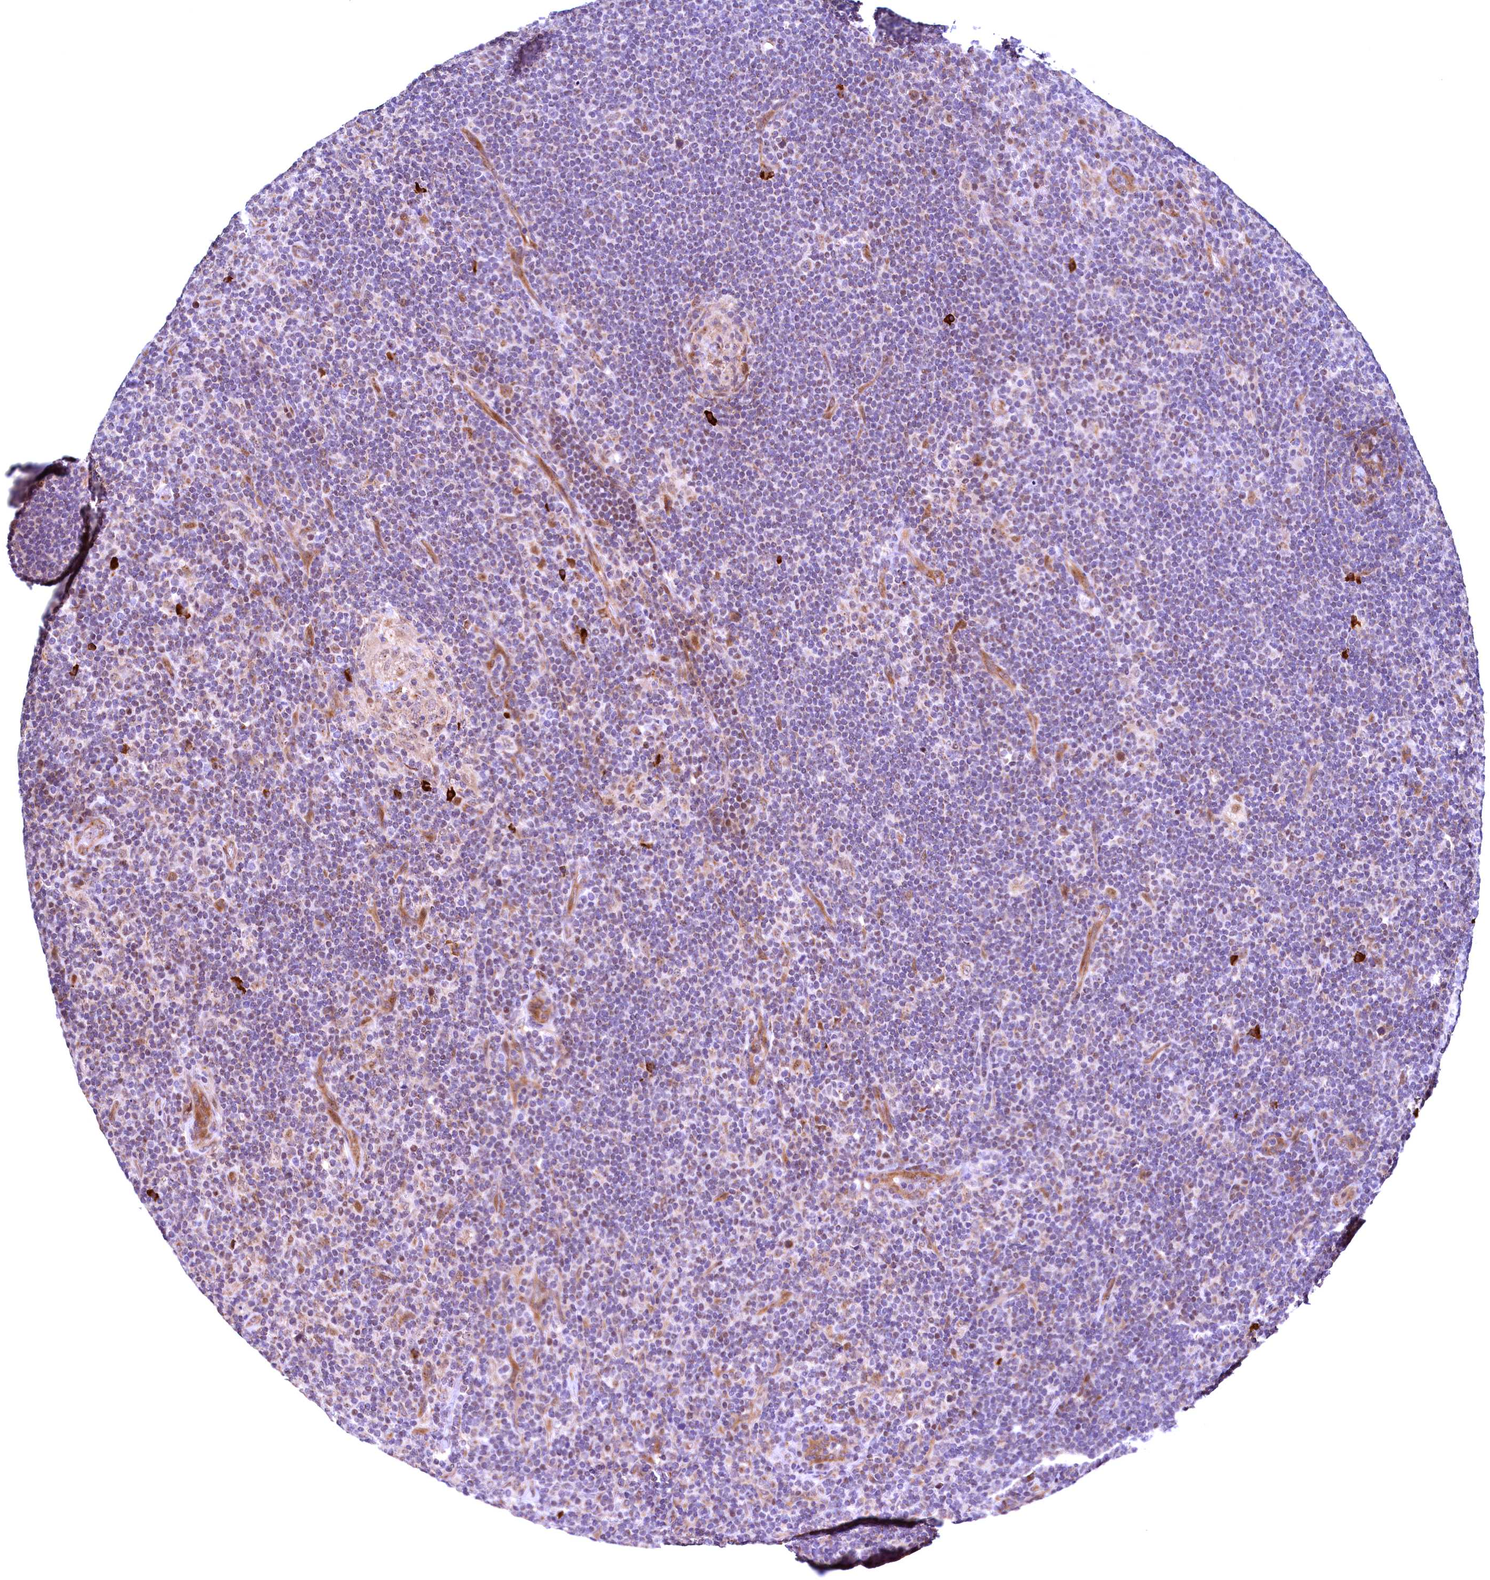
{"staining": {"intensity": "moderate", "quantity": "25%-75%", "location": "cytoplasmic/membranous,nuclear"}, "tissue": "lymphoma", "cell_type": "Tumor cells", "image_type": "cancer", "snomed": [{"axis": "morphology", "description": "Hodgkin's disease, NOS"}, {"axis": "topography", "description": "Lymph node"}], "caption": "Human Hodgkin's disease stained with a protein marker shows moderate staining in tumor cells.", "gene": "RBFA", "patient": {"sex": "female", "age": 57}}